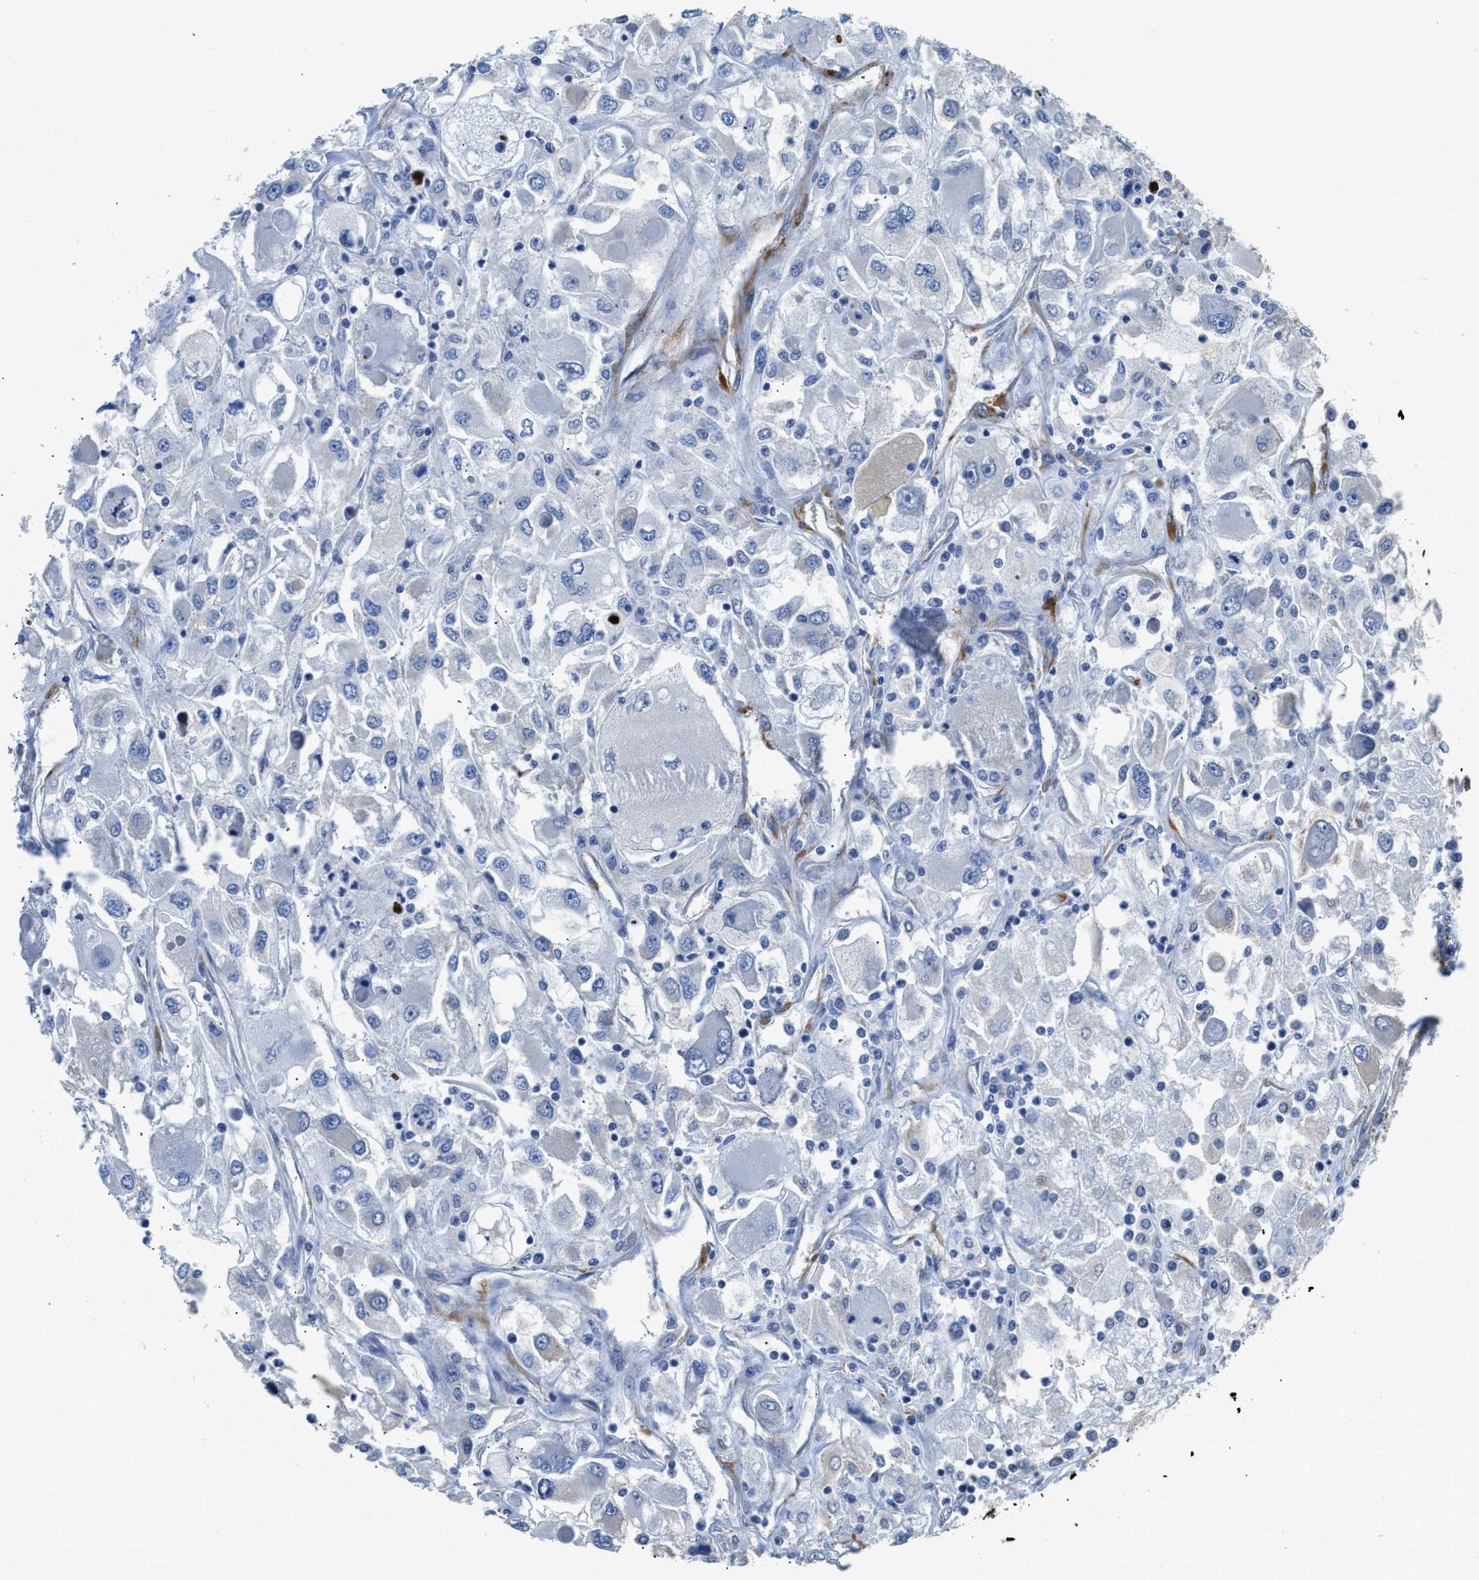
{"staining": {"intensity": "negative", "quantity": "none", "location": "none"}, "tissue": "renal cancer", "cell_type": "Tumor cells", "image_type": "cancer", "snomed": [{"axis": "morphology", "description": "Adenocarcinoma, NOS"}, {"axis": "topography", "description": "Kidney"}], "caption": "Immunohistochemistry image of human adenocarcinoma (renal) stained for a protein (brown), which demonstrates no positivity in tumor cells.", "gene": "ZSWIM5", "patient": {"sex": "female", "age": 52}}